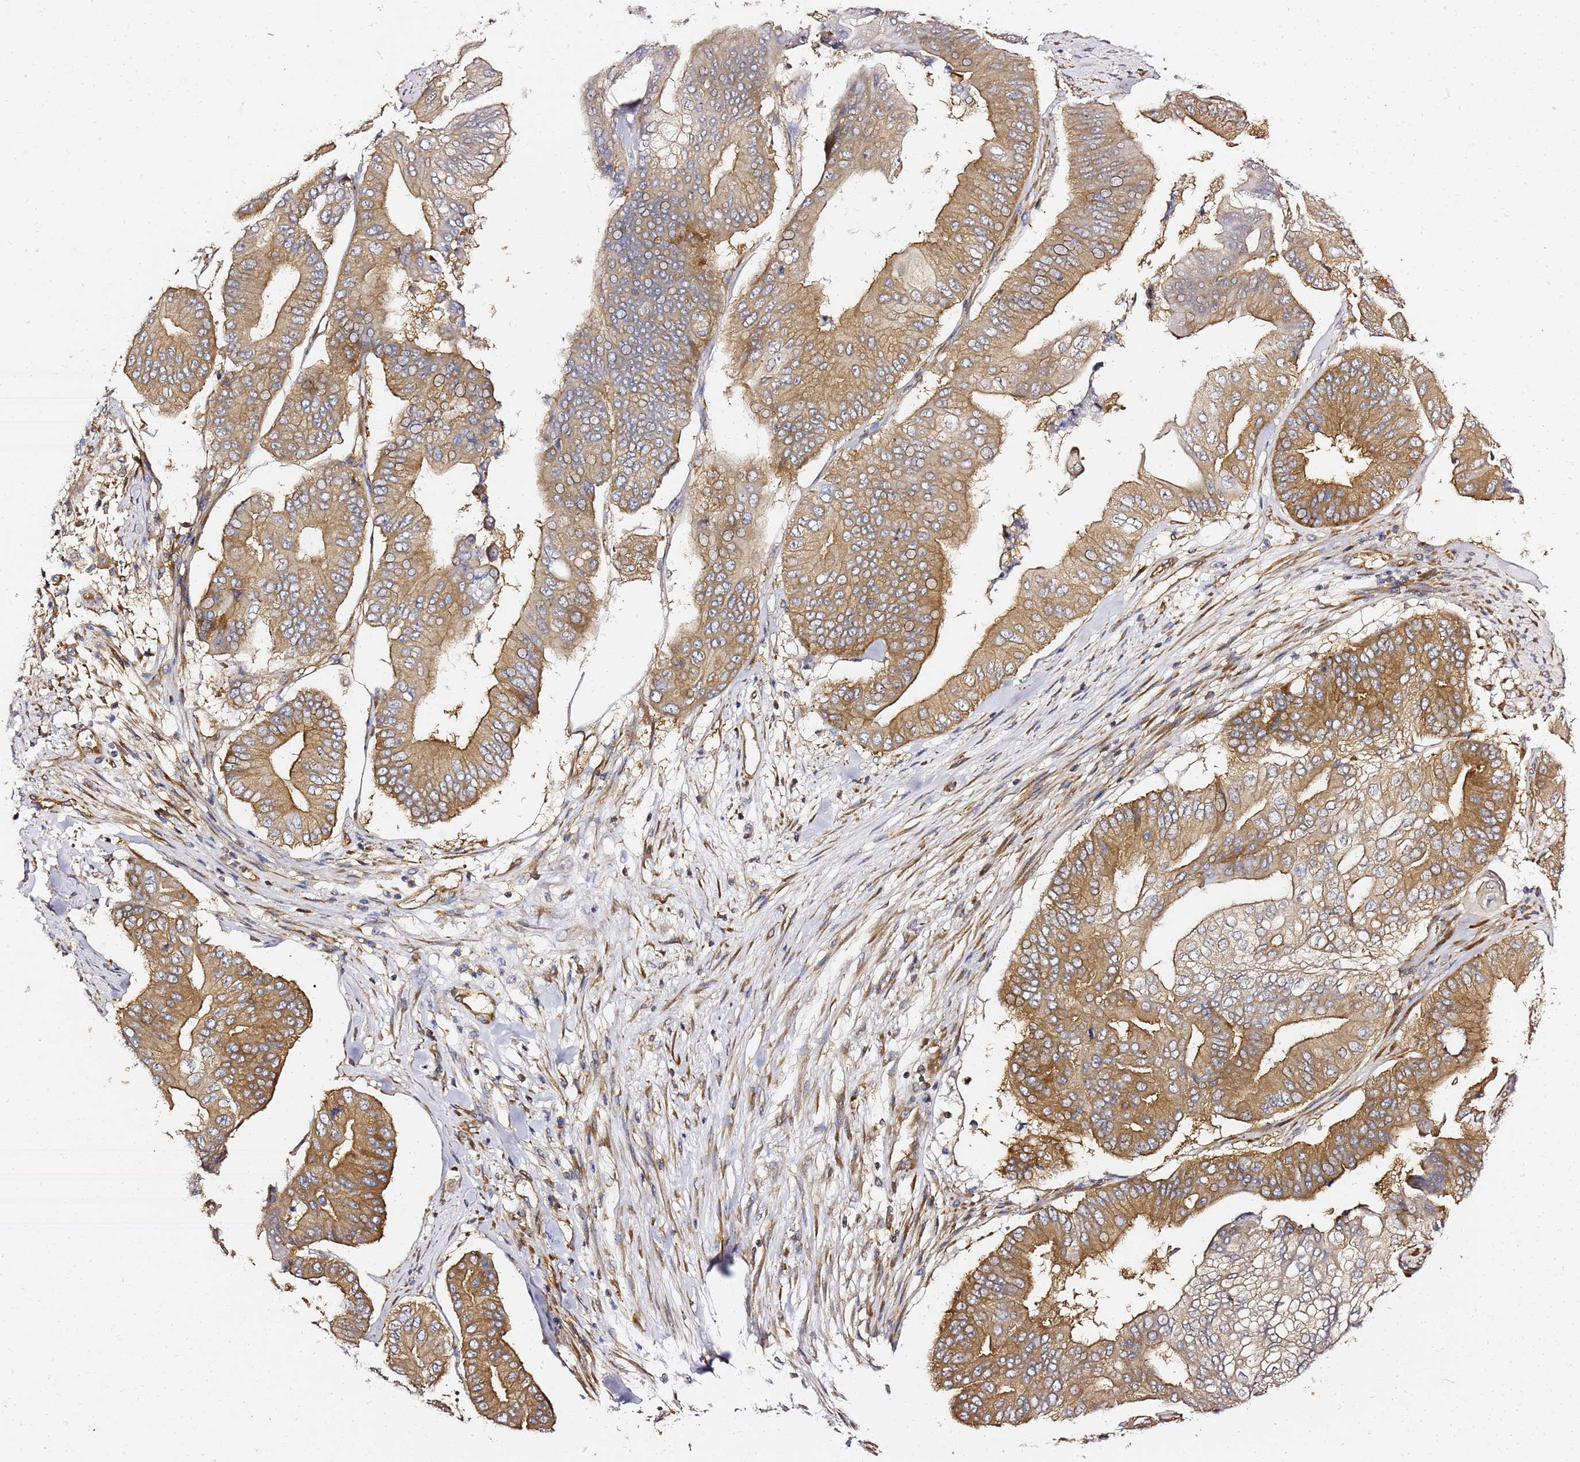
{"staining": {"intensity": "moderate", "quantity": ">75%", "location": "cytoplasmic/membranous"}, "tissue": "pancreatic cancer", "cell_type": "Tumor cells", "image_type": "cancer", "snomed": [{"axis": "morphology", "description": "Adenocarcinoma, NOS"}, {"axis": "topography", "description": "Pancreas"}], "caption": "Human pancreatic cancer stained with a protein marker demonstrates moderate staining in tumor cells.", "gene": "TPST1", "patient": {"sex": "female", "age": 77}}